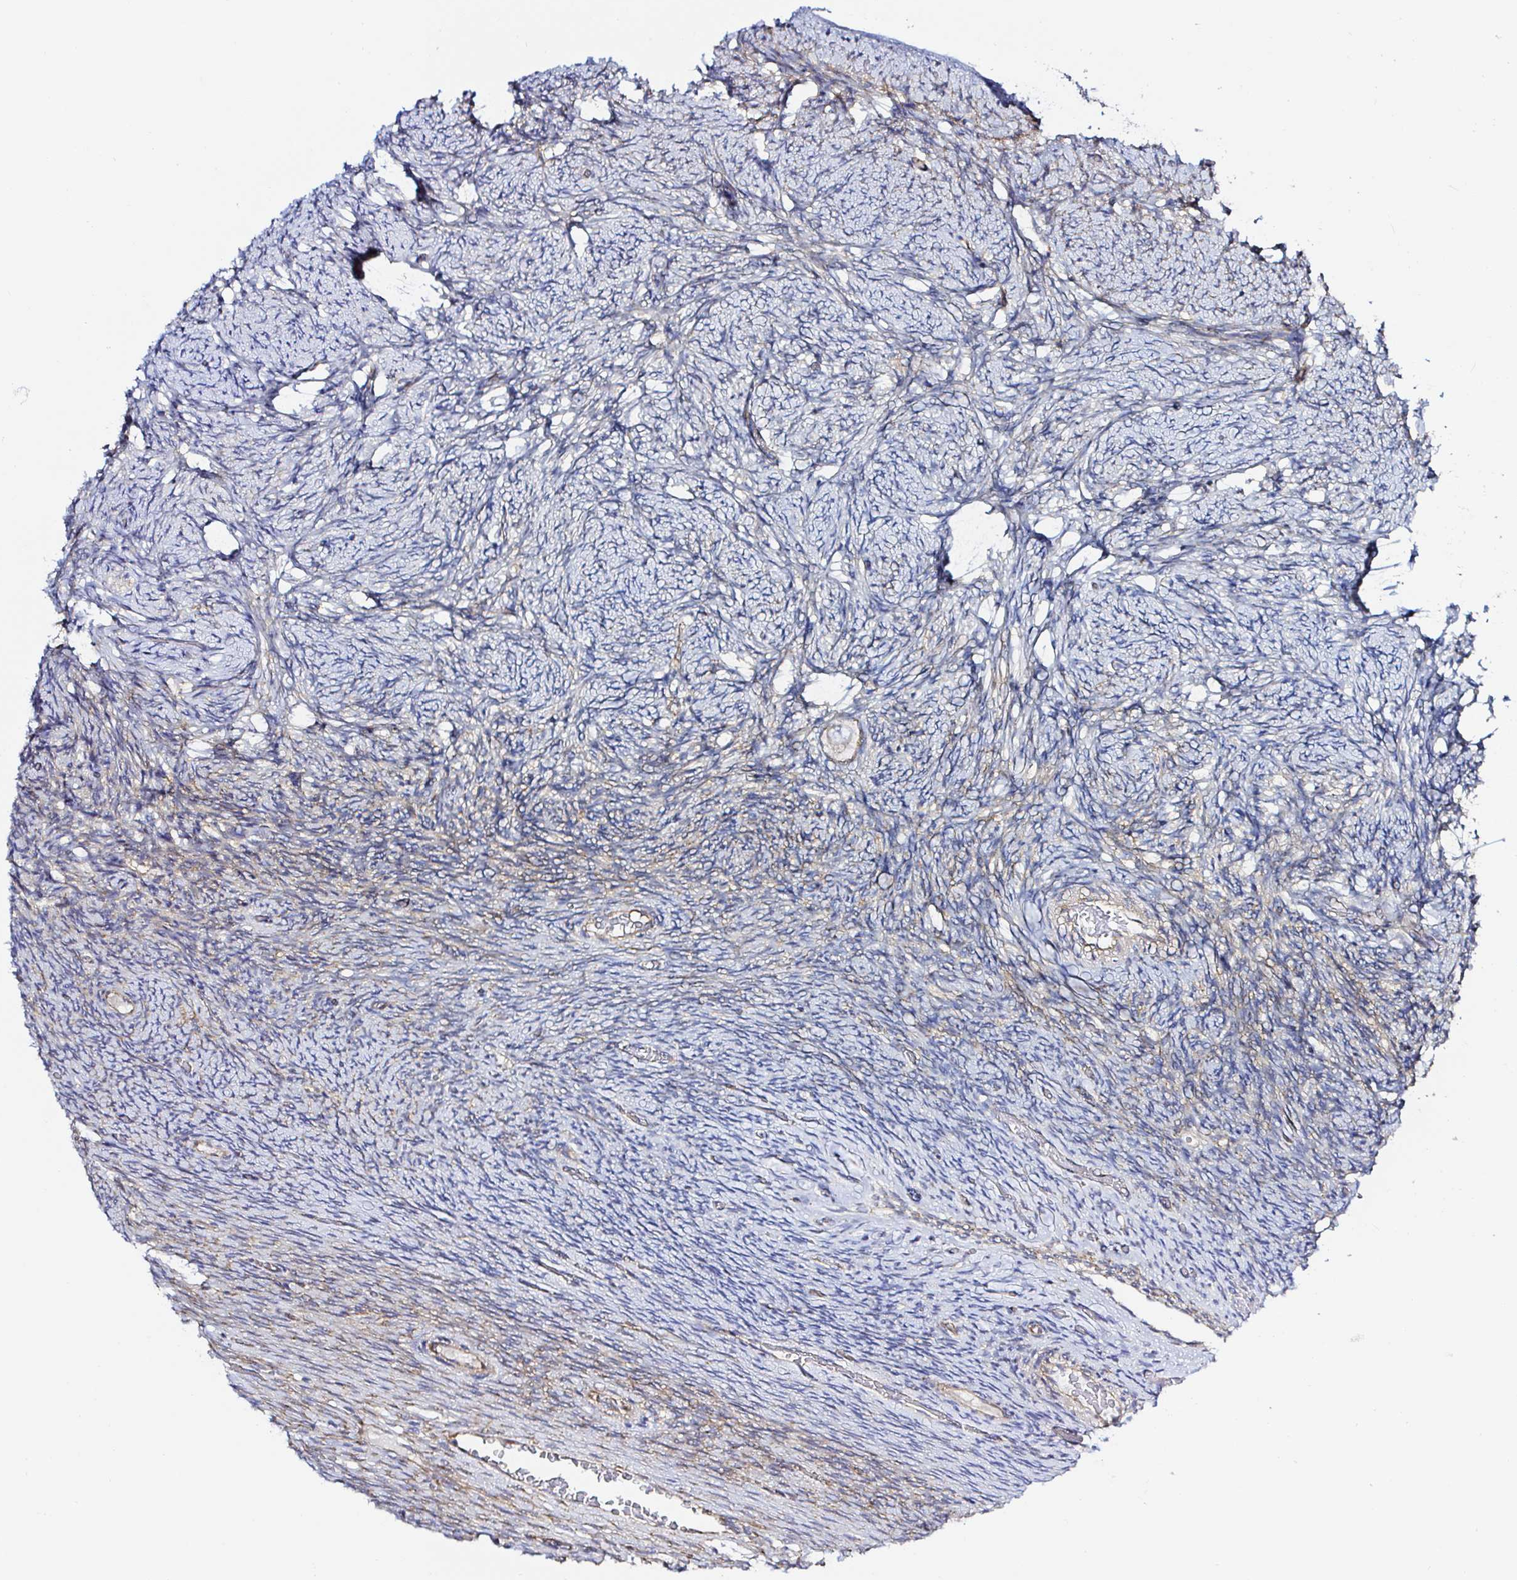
{"staining": {"intensity": "negative", "quantity": "none", "location": "none"}, "tissue": "ovary", "cell_type": "Ovarian stroma cells", "image_type": "normal", "snomed": [{"axis": "morphology", "description": "Normal tissue, NOS"}, {"axis": "topography", "description": "Ovary"}], "caption": "Immunohistochemistry image of normal ovary: ovary stained with DAB (3,3'-diaminobenzidine) reveals no significant protein positivity in ovarian stroma cells.", "gene": "ARL4D", "patient": {"sex": "female", "age": 34}}